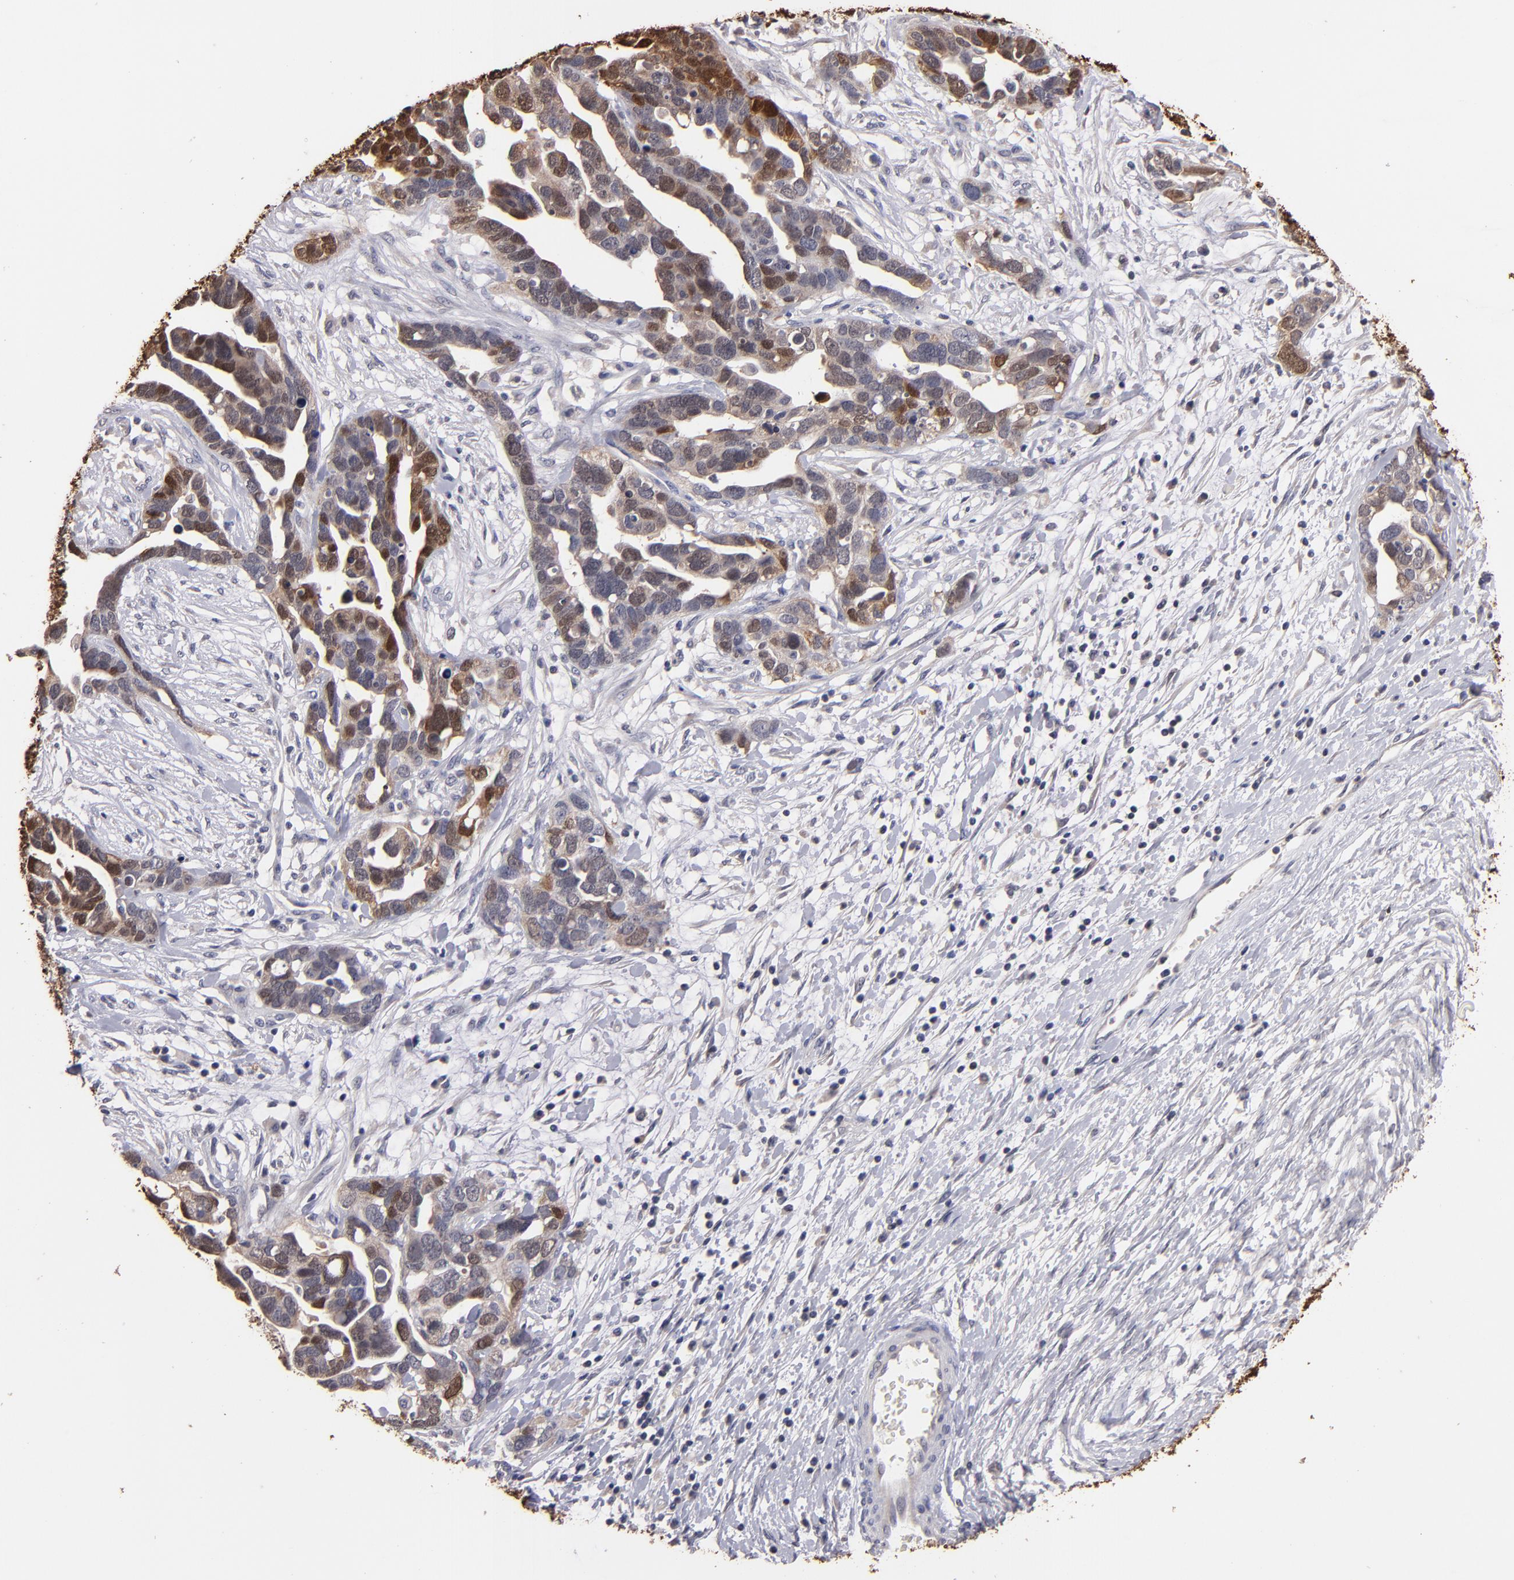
{"staining": {"intensity": "moderate", "quantity": "25%-75%", "location": "cytoplasmic/membranous,nuclear"}, "tissue": "ovarian cancer", "cell_type": "Tumor cells", "image_type": "cancer", "snomed": [{"axis": "morphology", "description": "Cystadenocarcinoma, serous, NOS"}, {"axis": "topography", "description": "Ovary"}], "caption": "Moderate cytoplasmic/membranous and nuclear expression is seen in about 25%-75% of tumor cells in ovarian cancer.", "gene": "S100A1", "patient": {"sex": "female", "age": 54}}